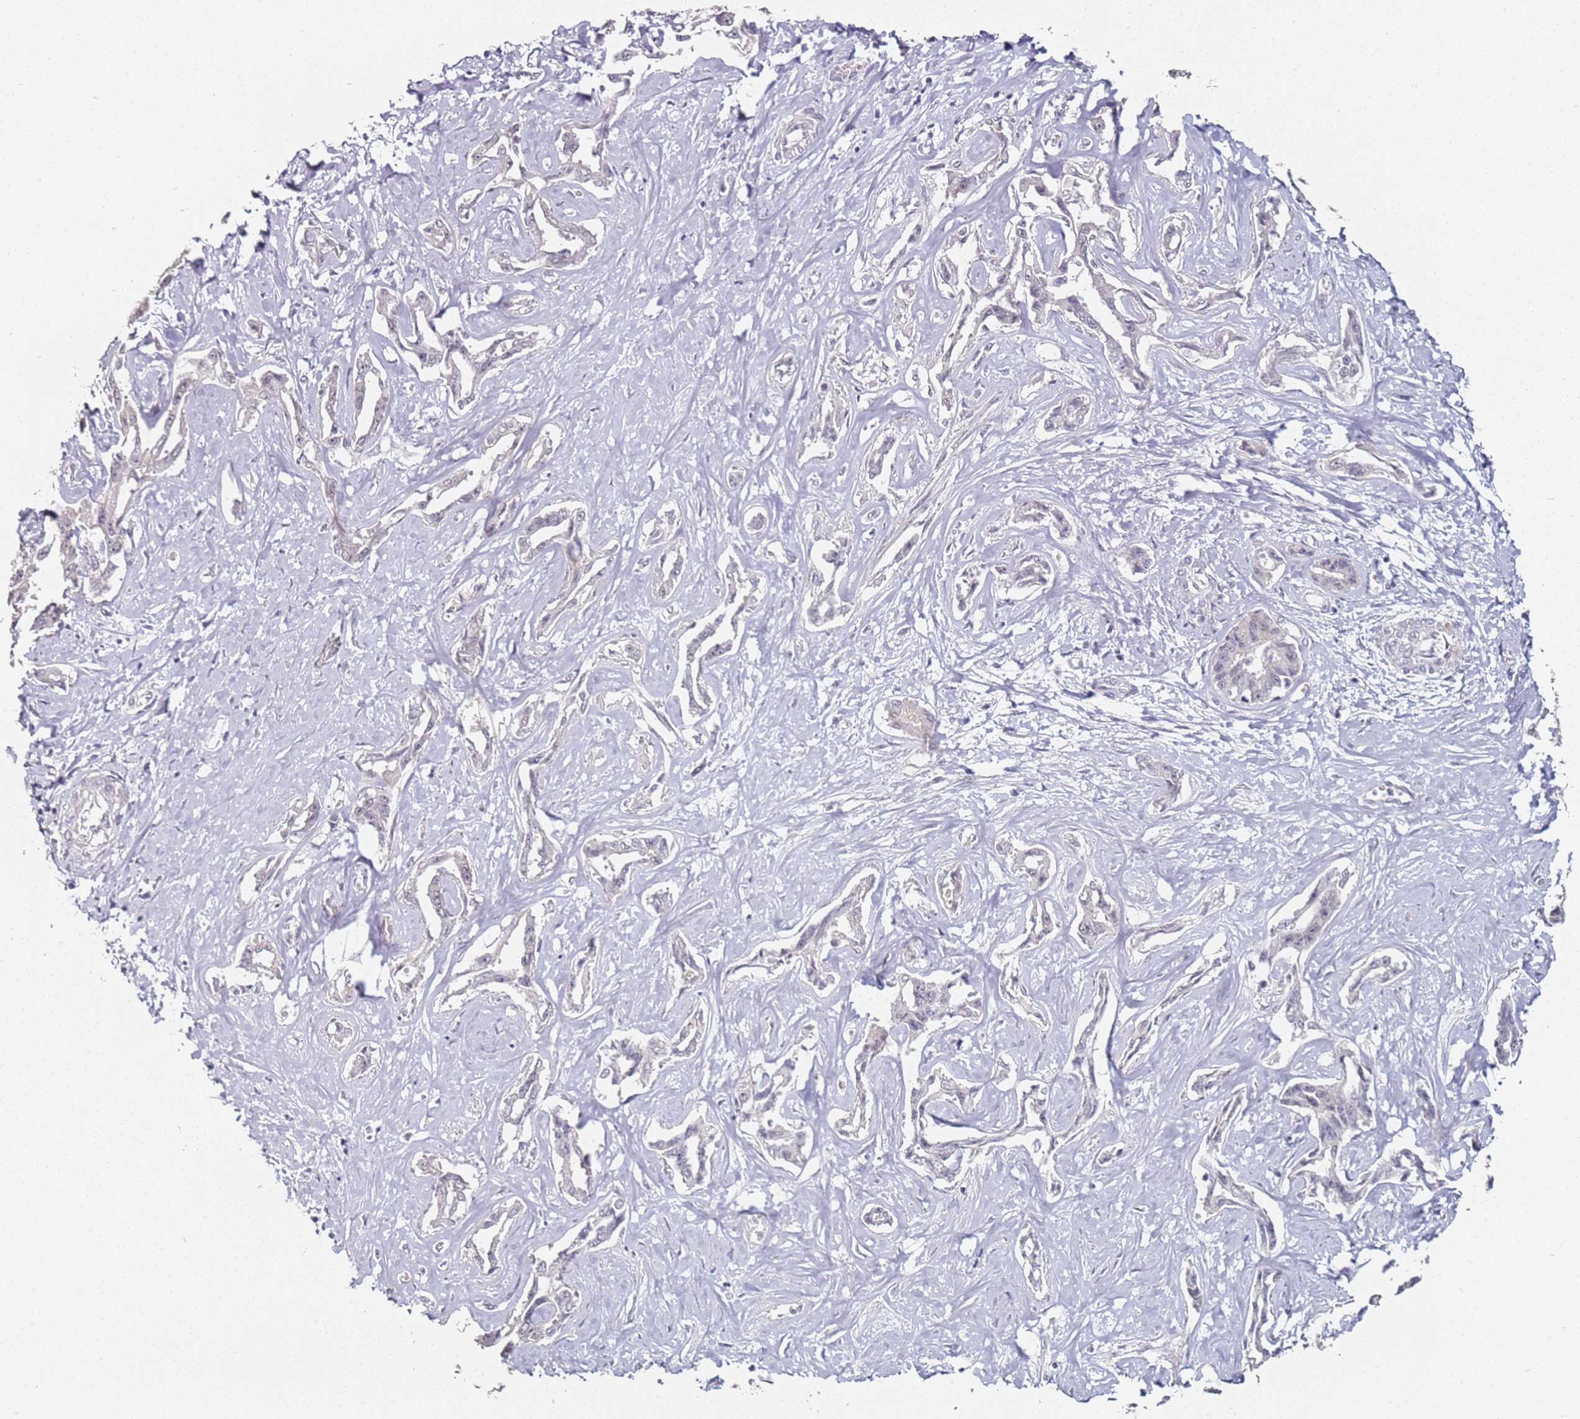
{"staining": {"intensity": "negative", "quantity": "none", "location": "none"}, "tissue": "liver cancer", "cell_type": "Tumor cells", "image_type": "cancer", "snomed": [{"axis": "morphology", "description": "Cholangiocarcinoma"}, {"axis": "topography", "description": "Liver"}], "caption": "Immunohistochemistry micrograph of cholangiocarcinoma (liver) stained for a protein (brown), which shows no positivity in tumor cells. (DAB (3,3'-diaminobenzidine) immunohistochemistry with hematoxylin counter stain).", "gene": "DNAH11", "patient": {"sex": "male", "age": 59}}